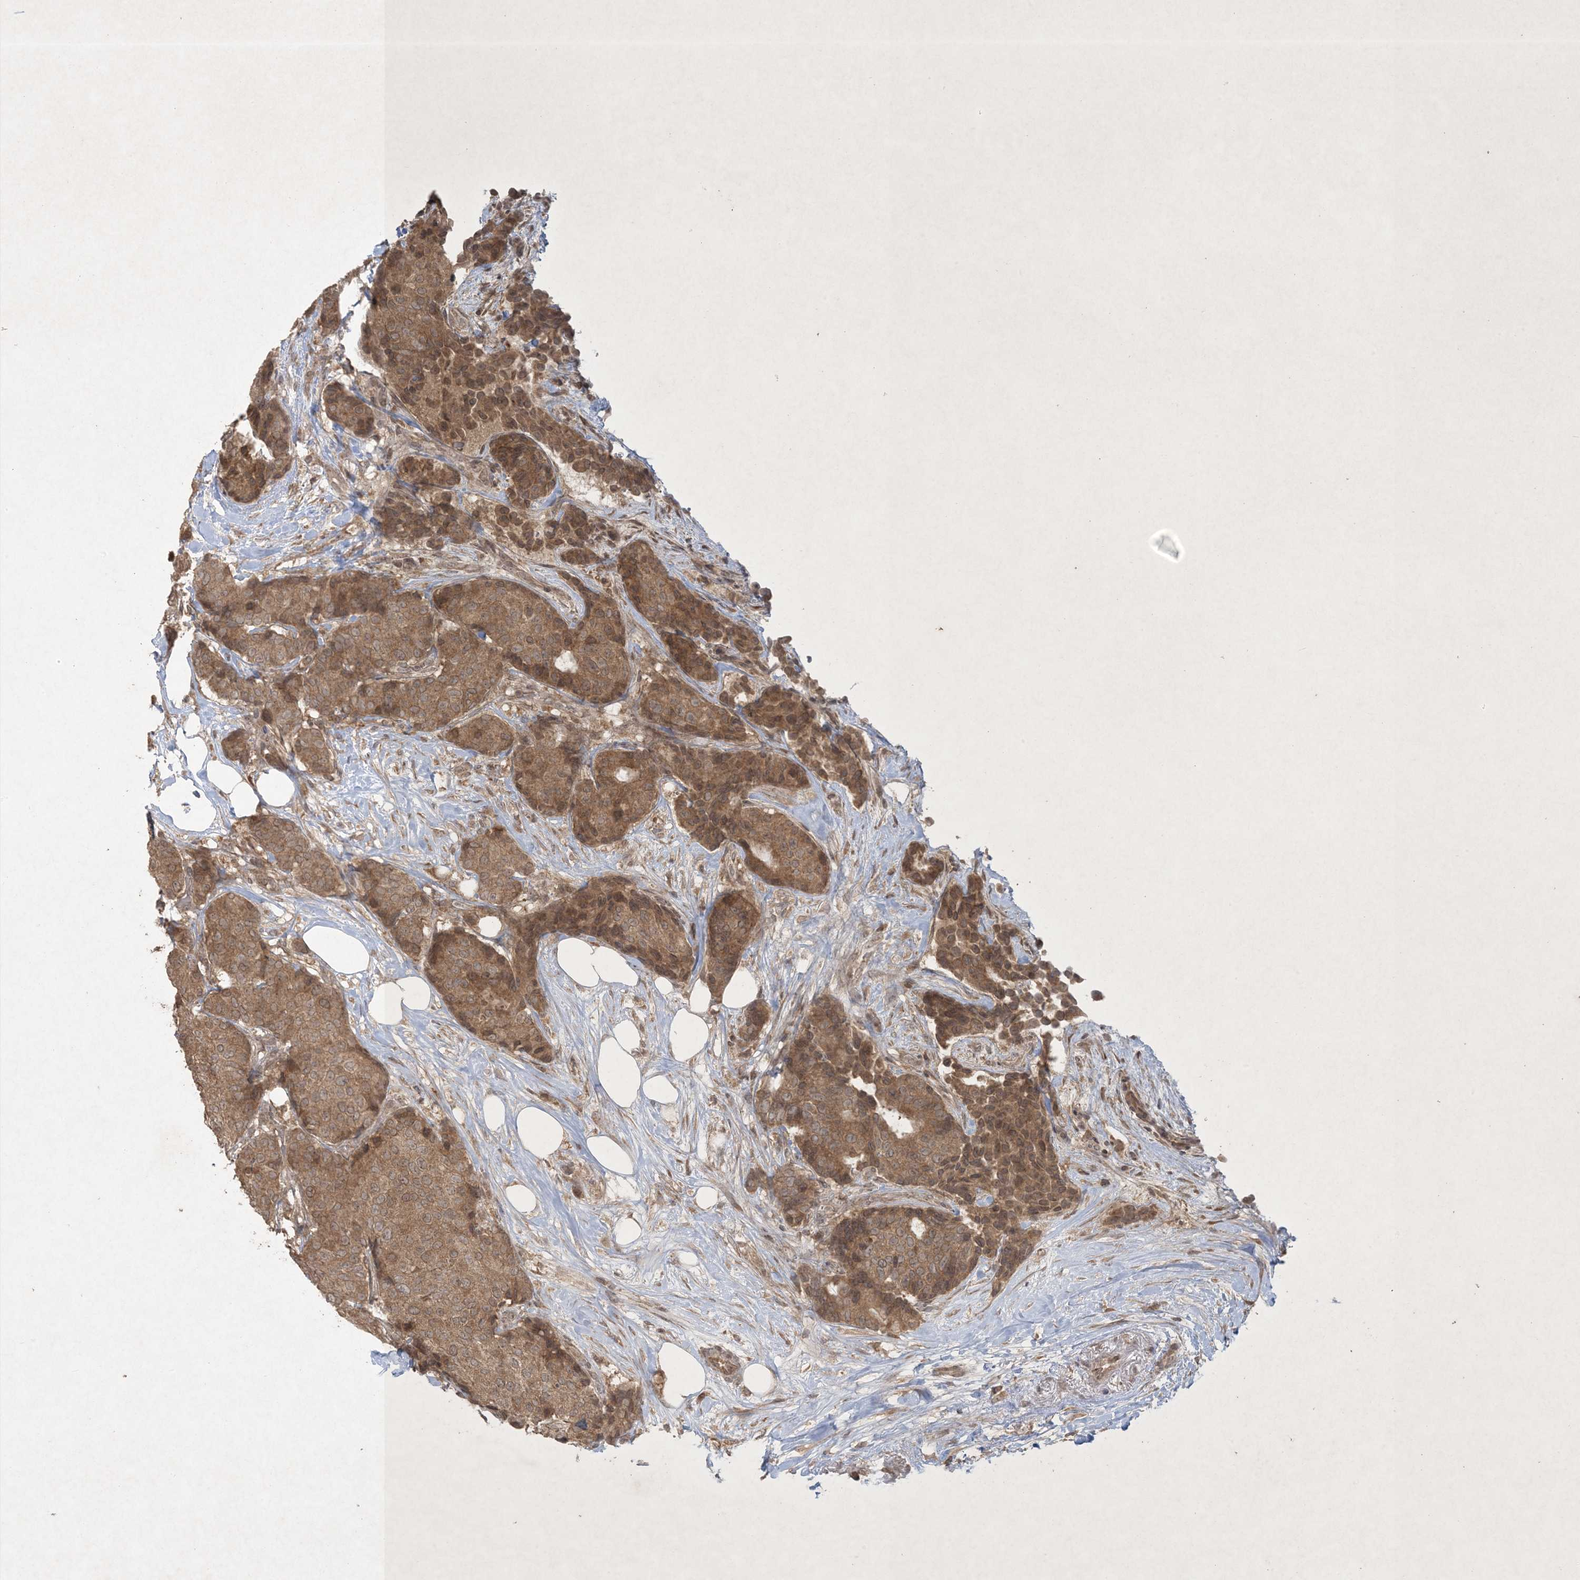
{"staining": {"intensity": "moderate", "quantity": ">75%", "location": "cytoplasmic/membranous,nuclear"}, "tissue": "breast cancer", "cell_type": "Tumor cells", "image_type": "cancer", "snomed": [{"axis": "morphology", "description": "Duct carcinoma"}, {"axis": "topography", "description": "Breast"}], "caption": "DAB (3,3'-diaminobenzidine) immunohistochemical staining of breast infiltrating ductal carcinoma exhibits moderate cytoplasmic/membranous and nuclear protein staining in about >75% of tumor cells.", "gene": "NRBP2", "patient": {"sex": "female", "age": 75}}